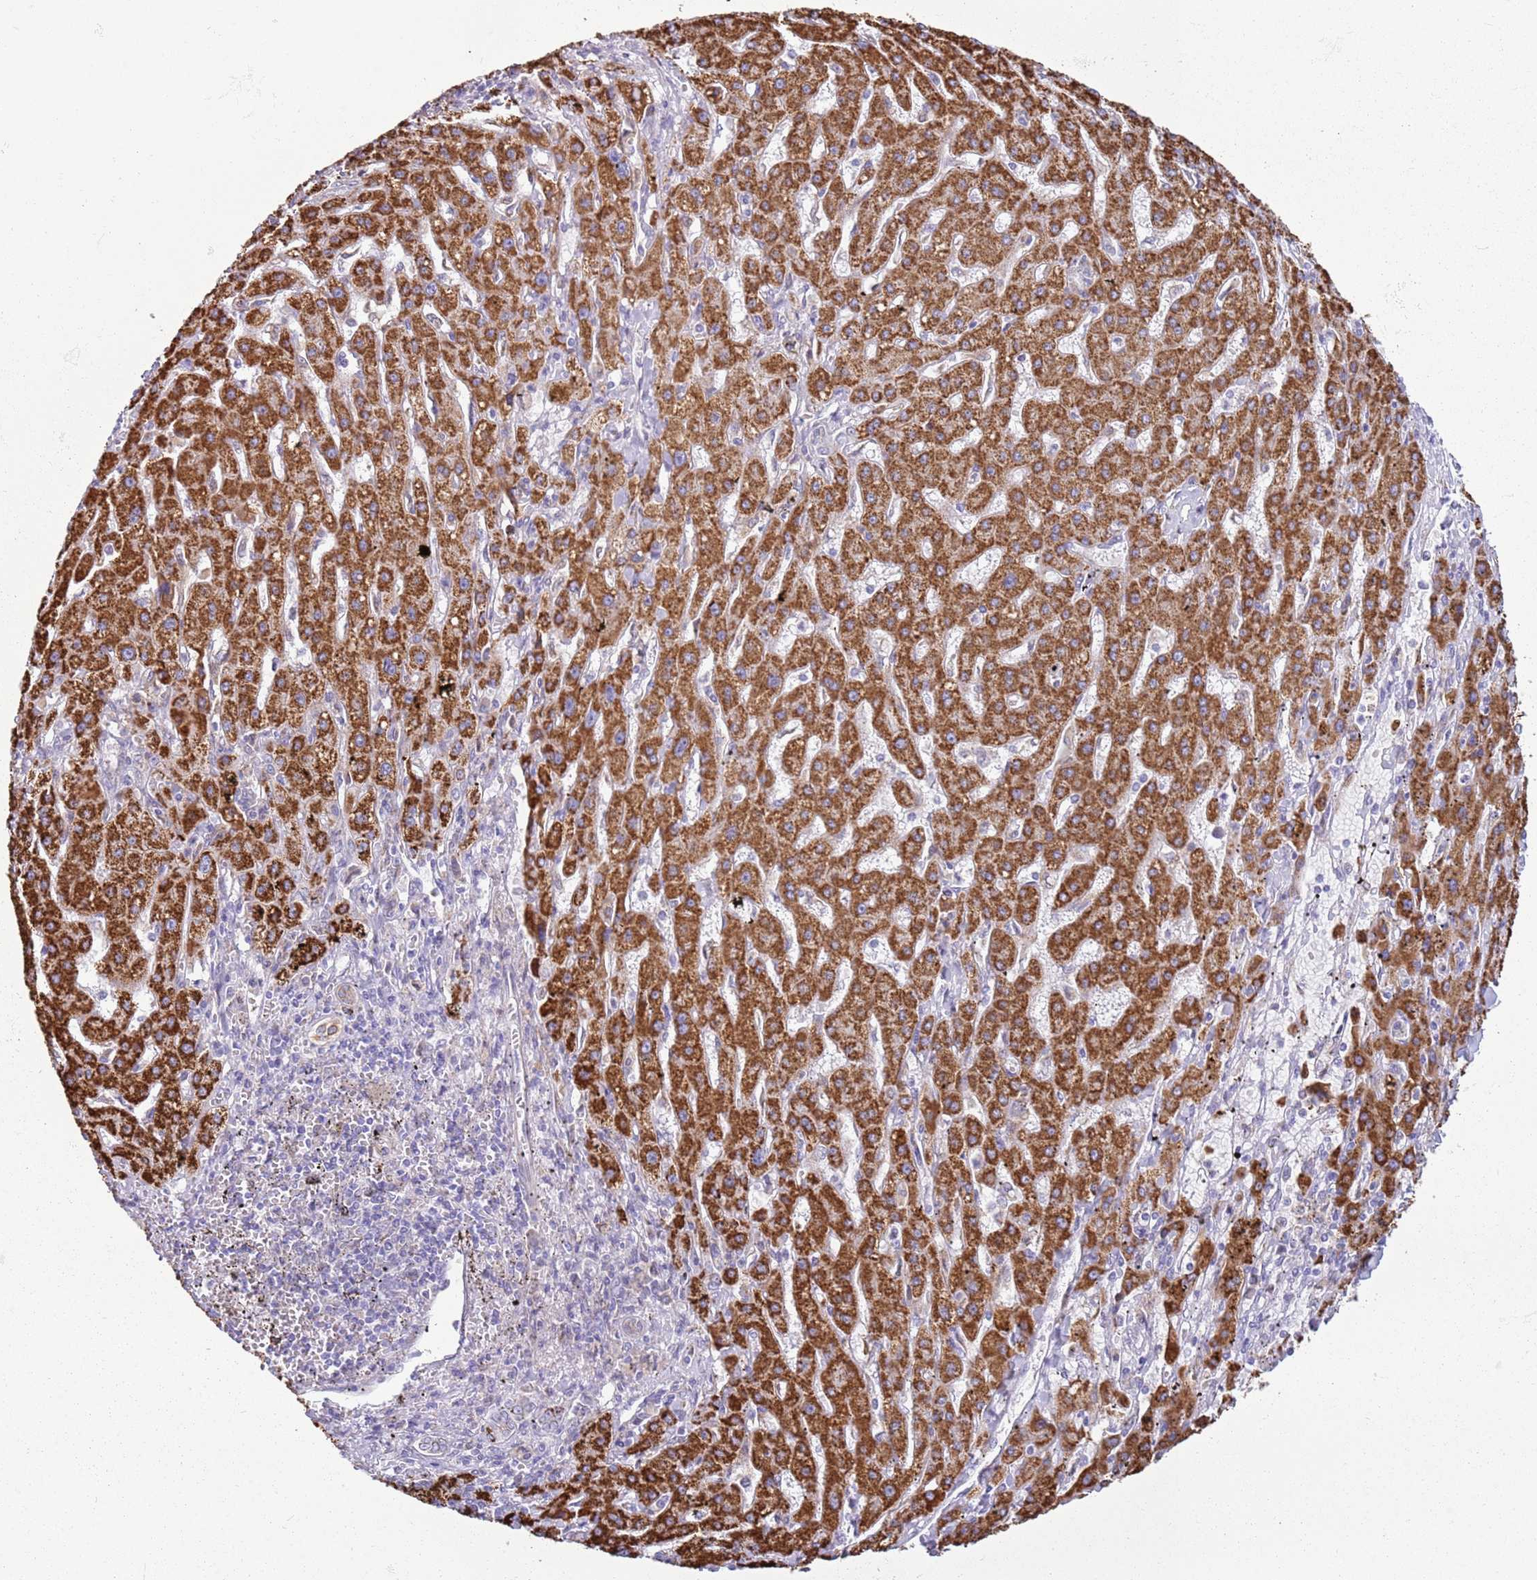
{"staining": {"intensity": "strong", "quantity": ">75%", "location": "cytoplasmic/membranous"}, "tissue": "liver cancer", "cell_type": "Tumor cells", "image_type": "cancer", "snomed": [{"axis": "morphology", "description": "Carcinoma, Hepatocellular, NOS"}, {"axis": "topography", "description": "Liver"}], "caption": "The histopathology image reveals a brown stain indicating the presence of a protein in the cytoplasmic/membranous of tumor cells in liver cancer.", "gene": "OAF", "patient": {"sex": "male", "age": 72}}